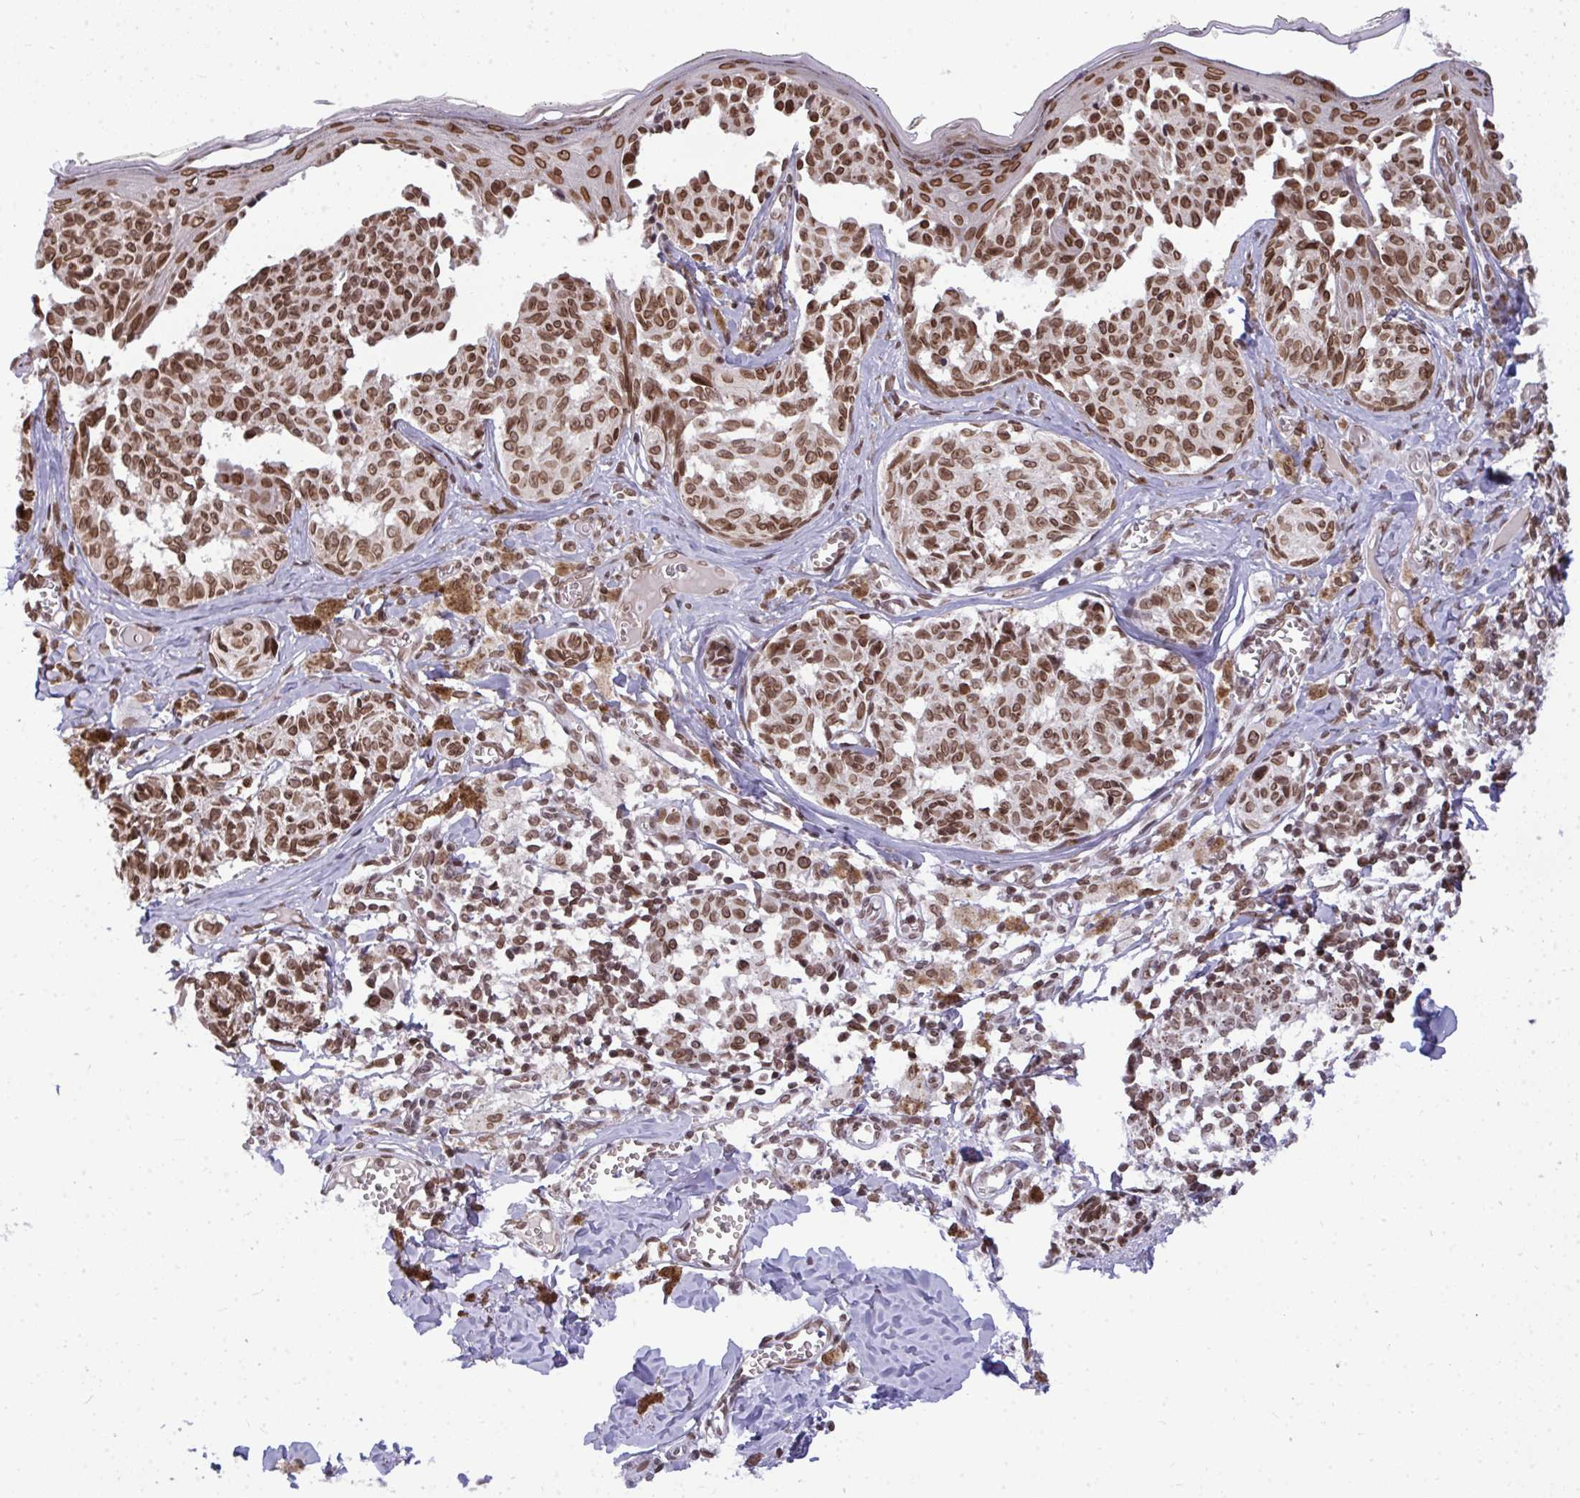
{"staining": {"intensity": "moderate", "quantity": ">75%", "location": "nuclear"}, "tissue": "melanoma", "cell_type": "Tumor cells", "image_type": "cancer", "snomed": [{"axis": "morphology", "description": "Malignant melanoma, NOS"}, {"axis": "topography", "description": "Skin"}], "caption": "Melanoma was stained to show a protein in brown. There is medium levels of moderate nuclear positivity in about >75% of tumor cells. (brown staining indicates protein expression, while blue staining denotes nuclei).", "gene": "JPT1", "patient": {"sex": "female", "age": 43}}